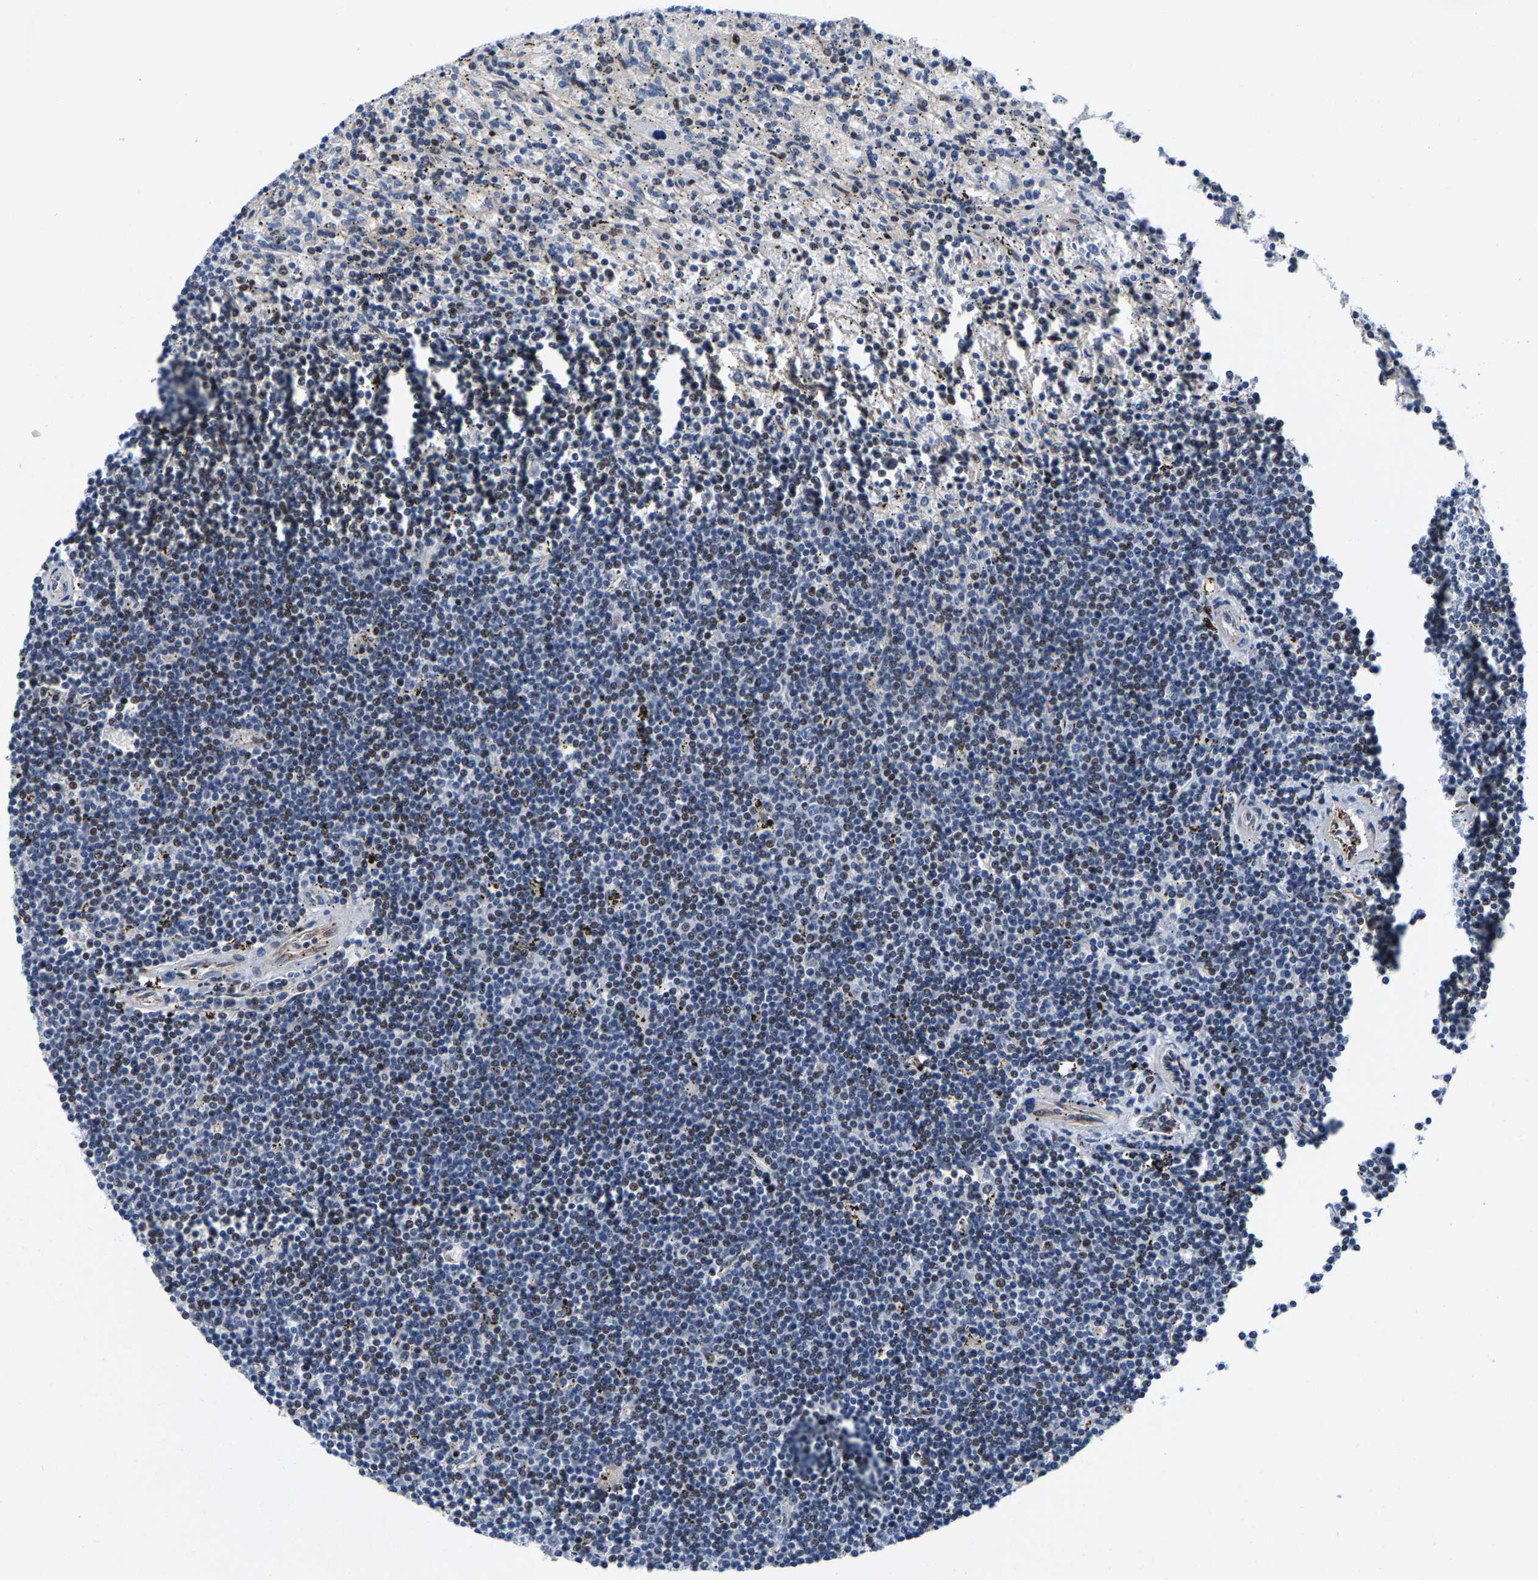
{"staining": {"intensity": "weak", "quantity": "25%-75%", "location": "nuclear"}, "tissue": "lymphoma", "cell_type": "Tumor cells", "image_type": "cancer", "snomed": [{"axis": "morphology", "description": "Malignant lymphoma, non-Hodgkin's type, Low grade"}, {"axis": "topography", "description": "Spleen"}], "caption": "This histopathology image reveals immunohistochemistry (IHC) staining of human low-grade malignant lymphoma, non-Hodgkin's type, with low weak nuclear staining in approximately 25%-75% of tumor cells.", "gene": "GTPBP10", "patient": {"sex": "male", "age": 76}}